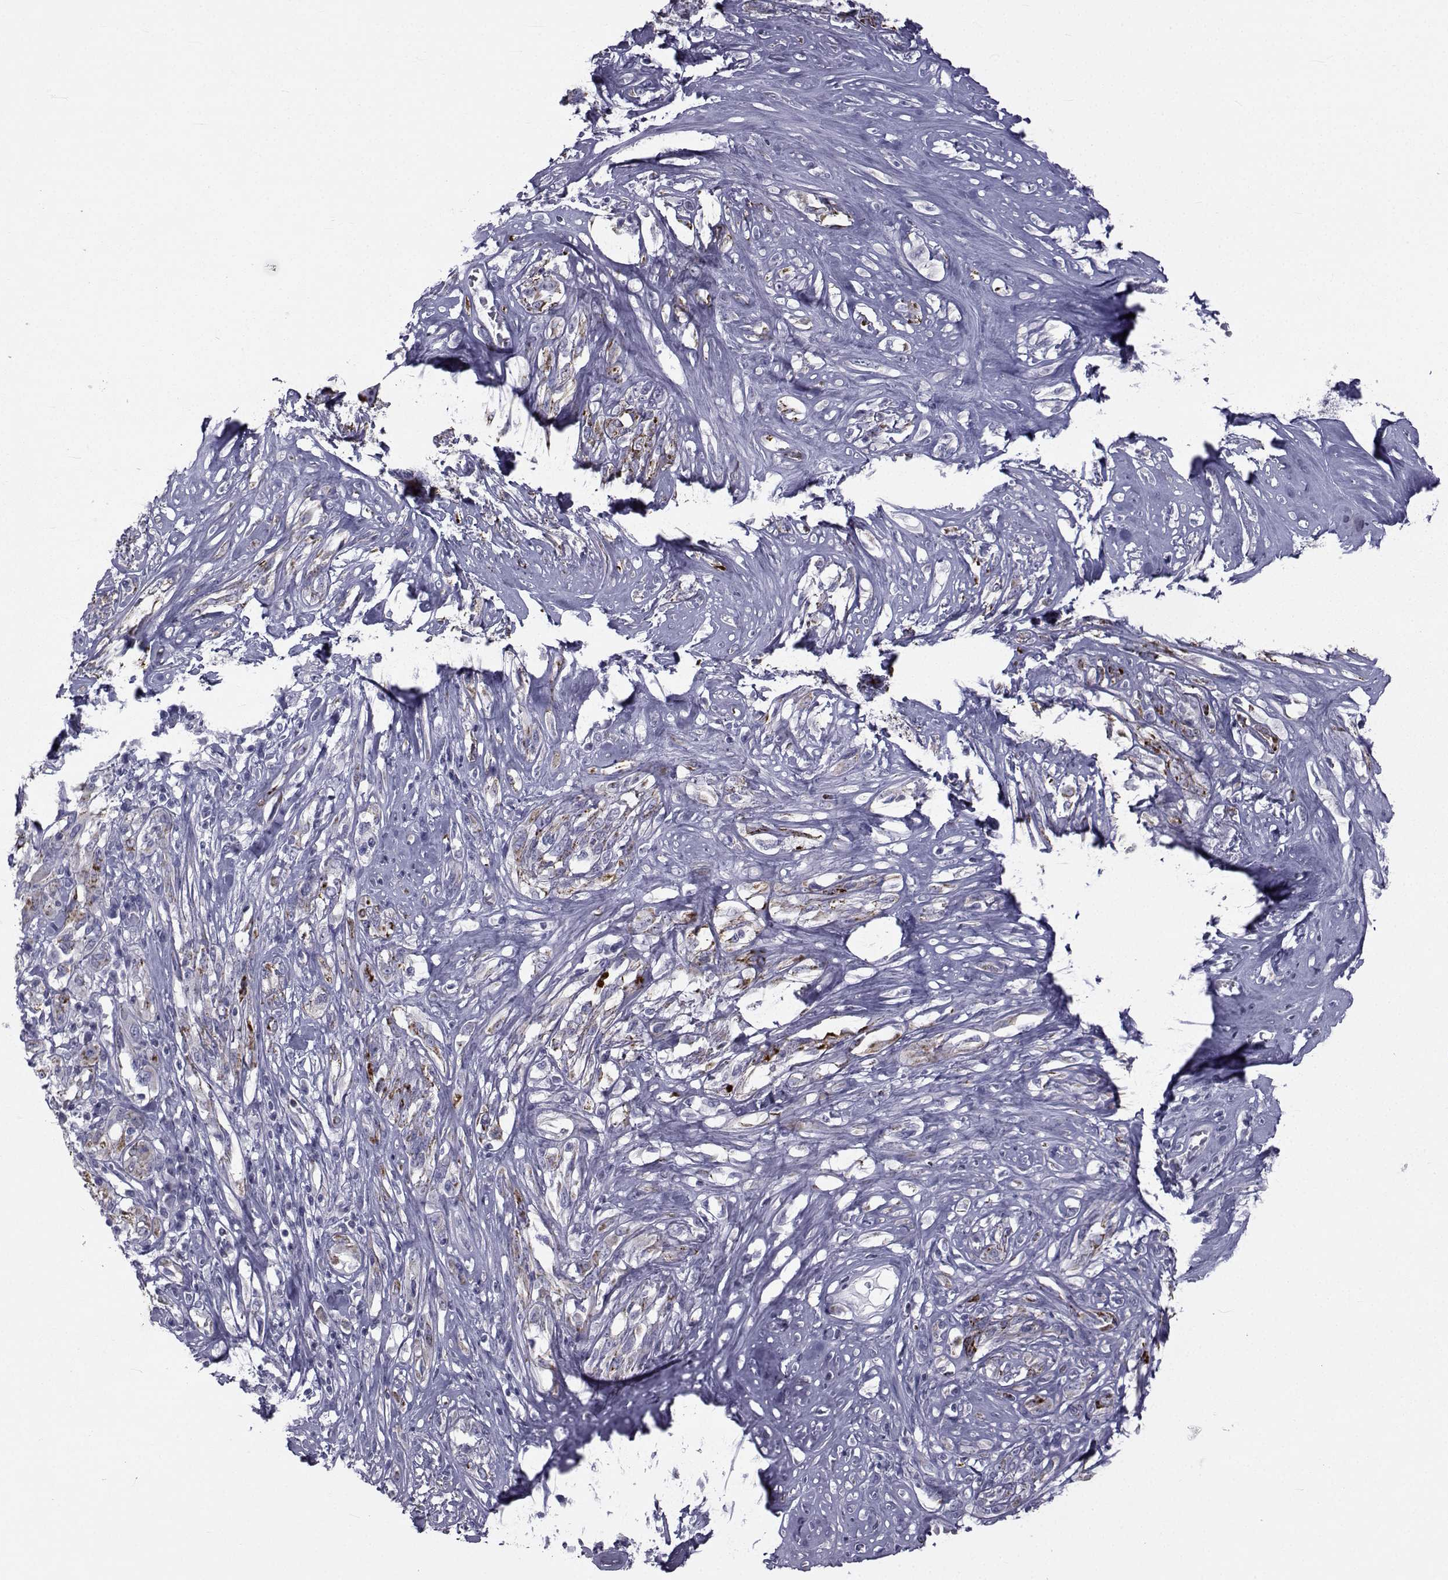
{"staining": {"intensity": "negative", "quantity": "none", "location": "none"}, "tissue": "melanoma", "cell_type": "Tumor cells", "image_type": "cancer", "snomed": [{"axis": "morphology", "description": "Malignant melanoma, NOS"}, {"axis": "topography", "description": "Skin"}], "caption": "Malignant melanoma stained for a protein using immunohistochemistry (IHC) exhibits no staining tumor cells.", "gene": "FDXR", "patient": {"sex": "female", "age": 91}}